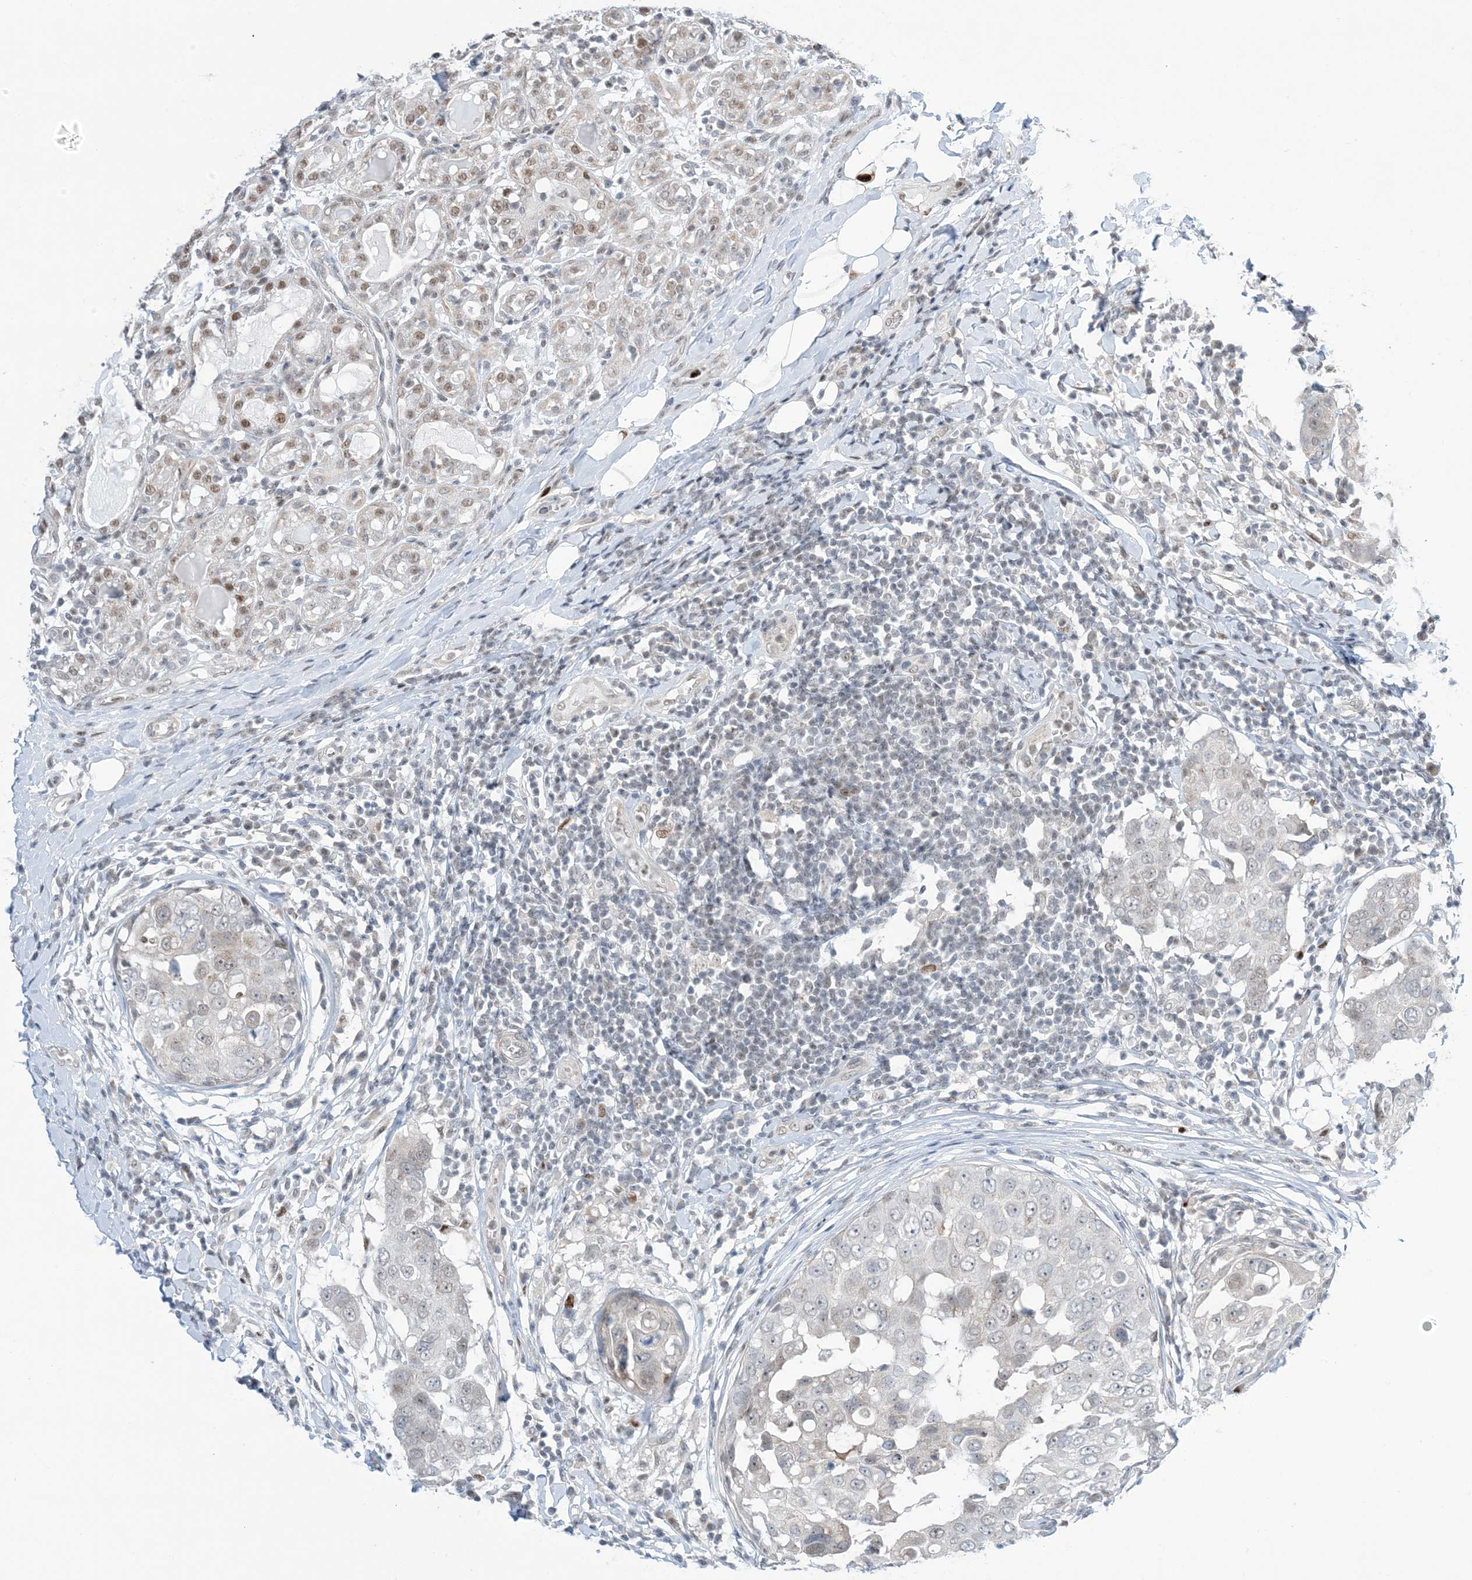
{"staining": {"intensity": "negative", "quantity": "none", "location": "none"}, "tissue": "breast cancer", "cell_type": "Tumor cells", "image_type": "cancer", "snomed": [{"axis": "morphology", "description": "Duct carcinoma"}, {"axis": "topography", "description": "Breast"}], "caption": "The histopathology image reveals no staining of tumor cells in breast cancer (invasive ductal carcinoma).", "gene": "TFPT", "patient": {"sex": "female", "age": 27}}